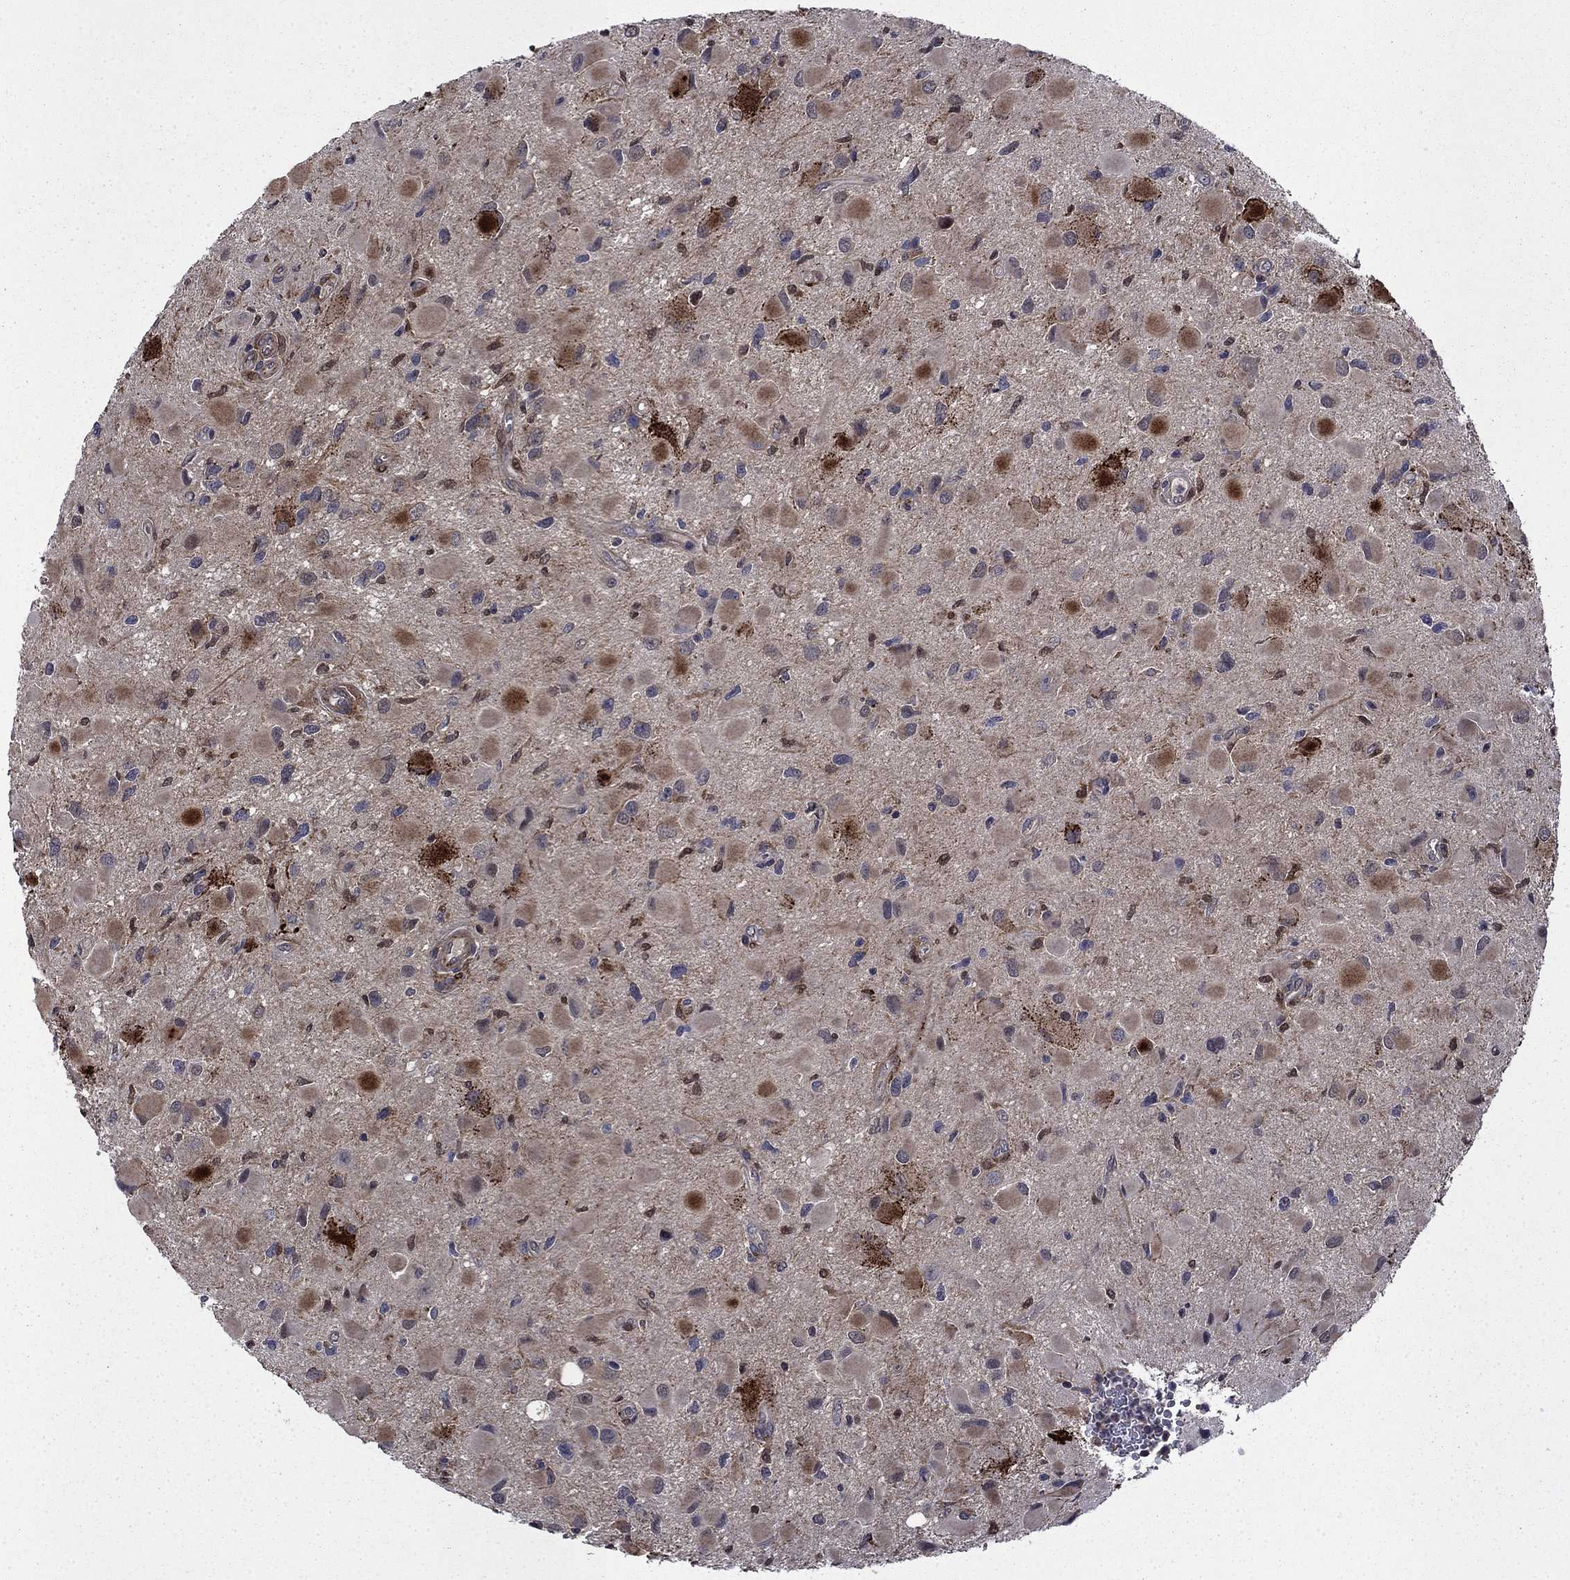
{"staining": {"intensity": "moderate", "quantity": "<25%", "location": "cytoplasmic/membranous"}, "tissue": "glioma", "cell_type": "Tumor cells", "image_type": "cancer", "snomed": [{"axis": "morphology", "description": "Glioma, malignant, Low grade"}, {"axis": "topography", "description": "Brain"}], "caption": "Glioma stained for a protein (brown) reveals moderate cytoplasmic/membranous positive expression in approximately <25% of tumor cells.", "gene": "TPMT", "patient": {"sex": "female", "age": 32}}